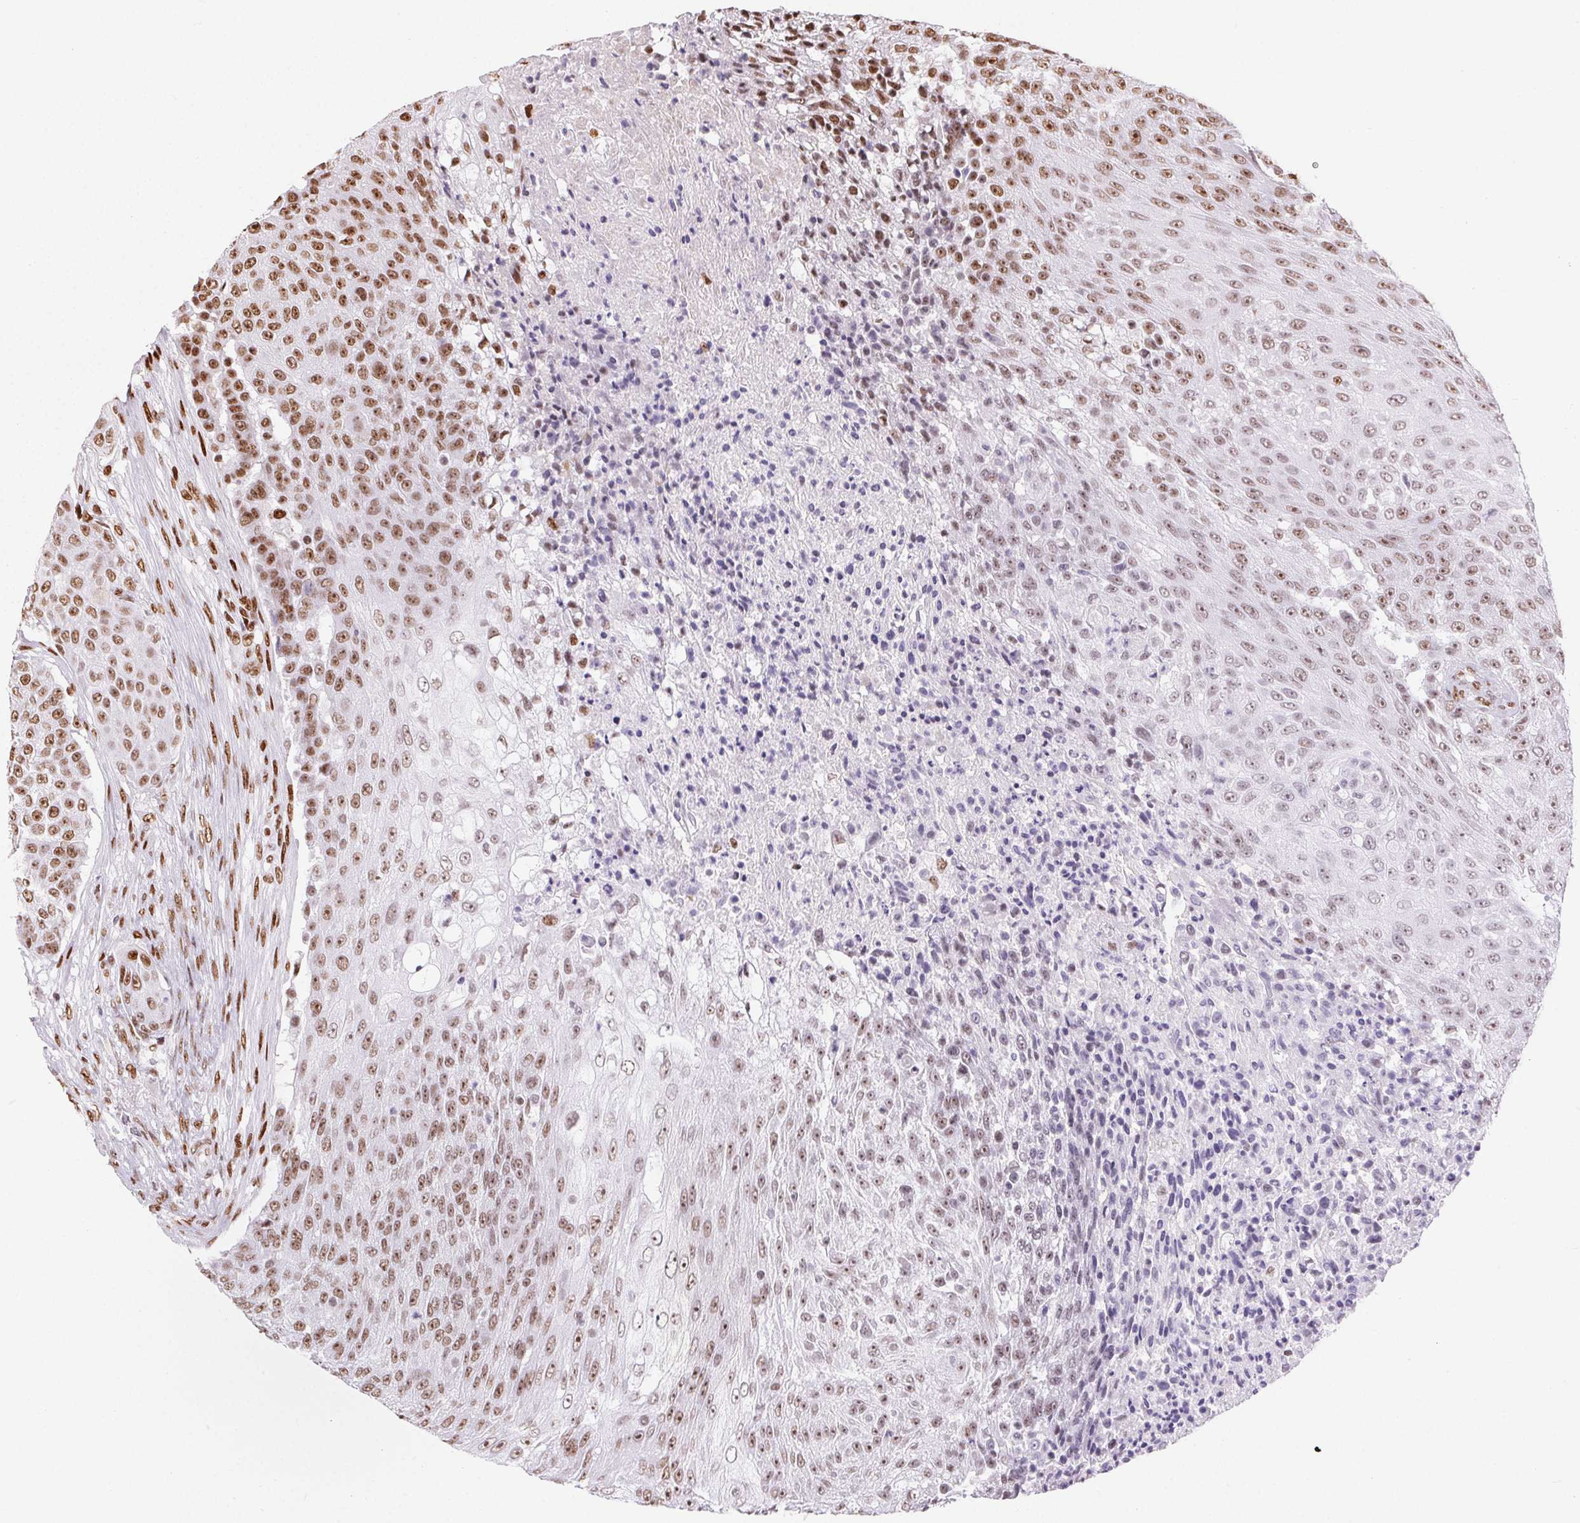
{"staining": {"intensity": "moderate", "quantity": ">75%", "location": "nuclear"}, "tissue": "urothelial cancer", "cell_type": "Tumor cells", "image_type": "cancer", "snomed": [{"axis": "morphology", "description": "Urothelial carcinoma, High grade"}, {"axis": "topography", "description": "Urinary bladder"}], "caption": "Urothelial carcinoma (high-grade) stained with immunohistochemistry (IHC) shows moderate nuclear staining in about >75% of tumor cells.", "gene": "ZNF80", "patient": {"sex": "female", "age": 63}}